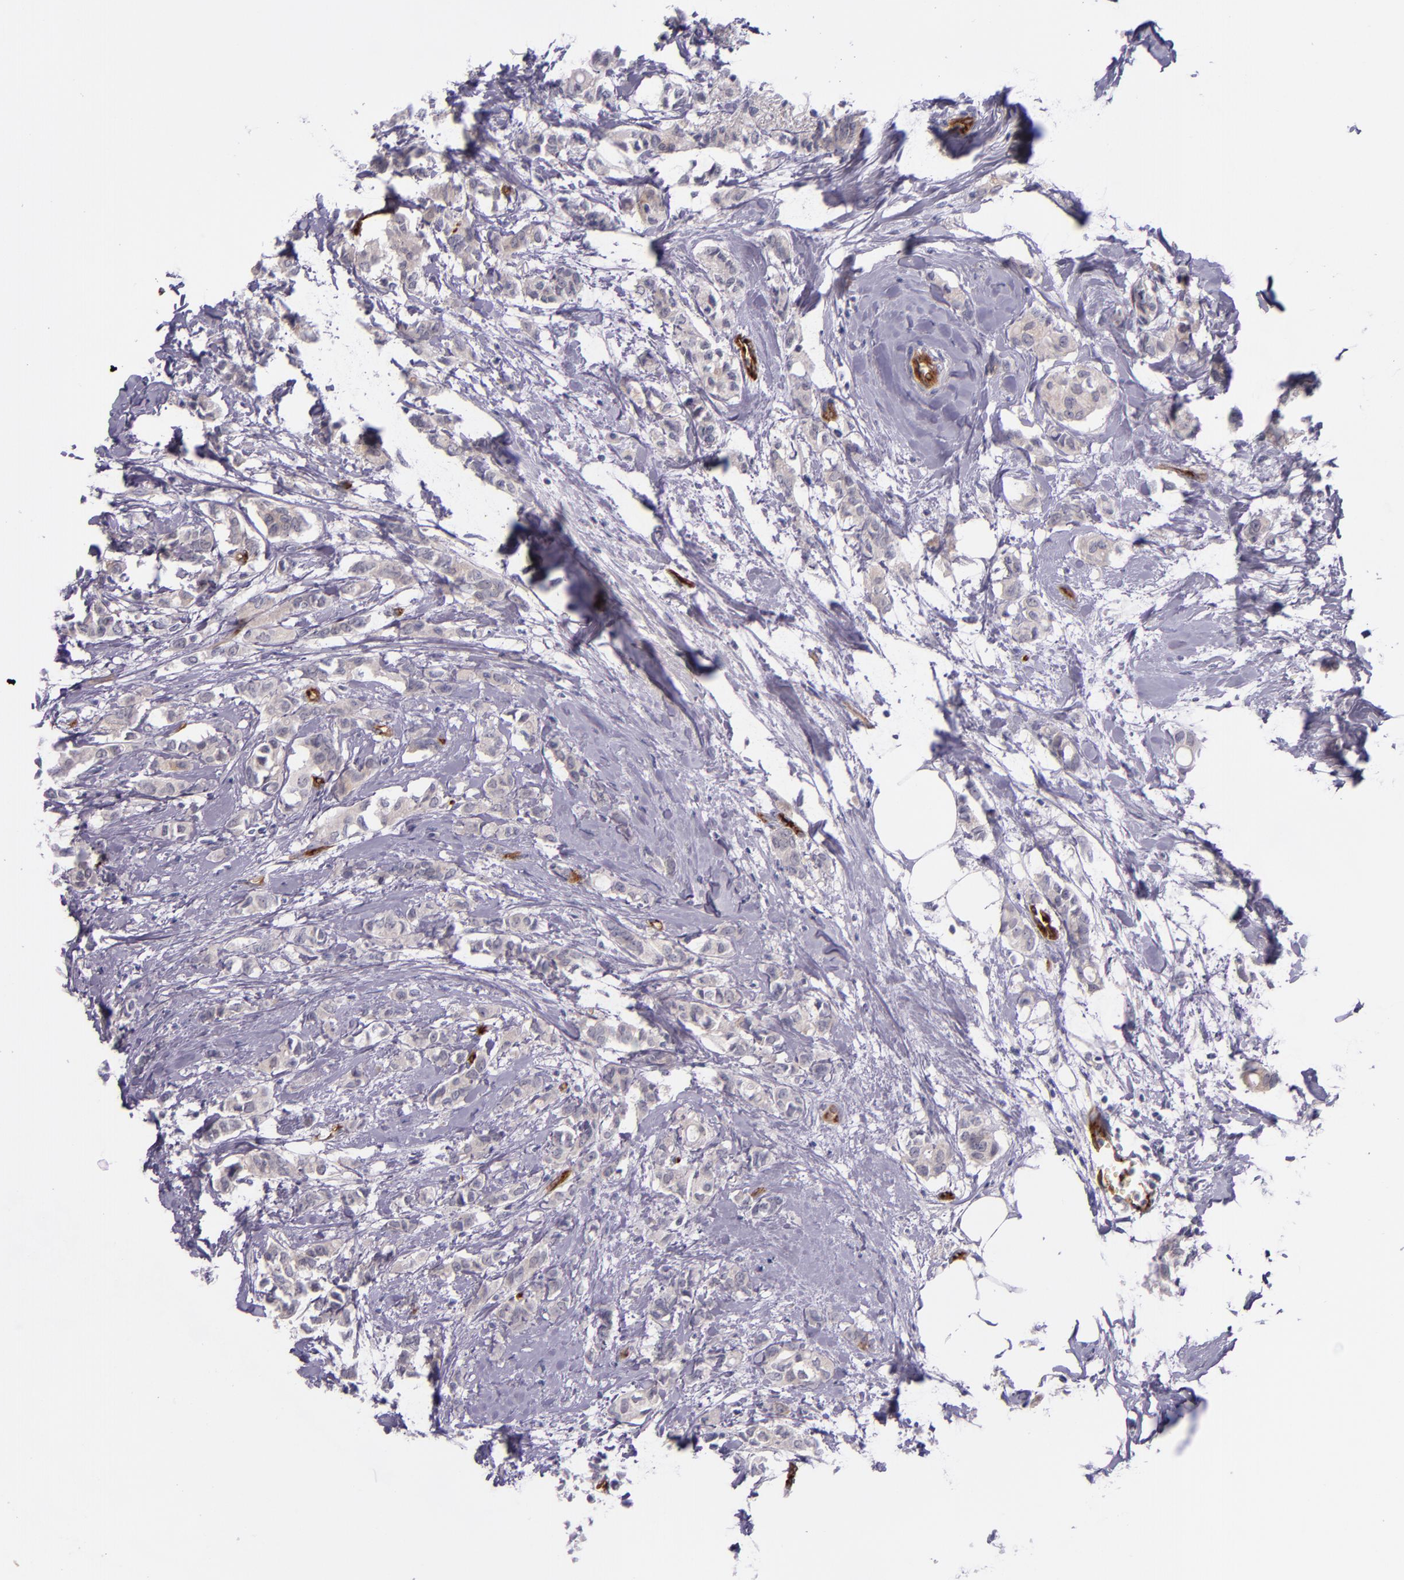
{"staining": {"intensity": "negative", "quantity": "none", "location": "none"}, "tissue": "breast cancer", "cell_type": "Tumor cells", "image_type": "cancer", "snomed": [{"axis": "morphology", "description": "Duct carcinoma"}, {"axis": "topography", "description": "Breast"}], "caption": "Tumor cells show no significant positivity in breast infiltrating ductal carcinoma. The staining was performed using DAB (3,3'-diaminobenzidine) to visualize the protein expression in brown, while the nuclei were stained in blue with hematoxylin (Magnification: 20x).", "gene": "NOS3", "patient": {"sex": "female", "age": 84}}